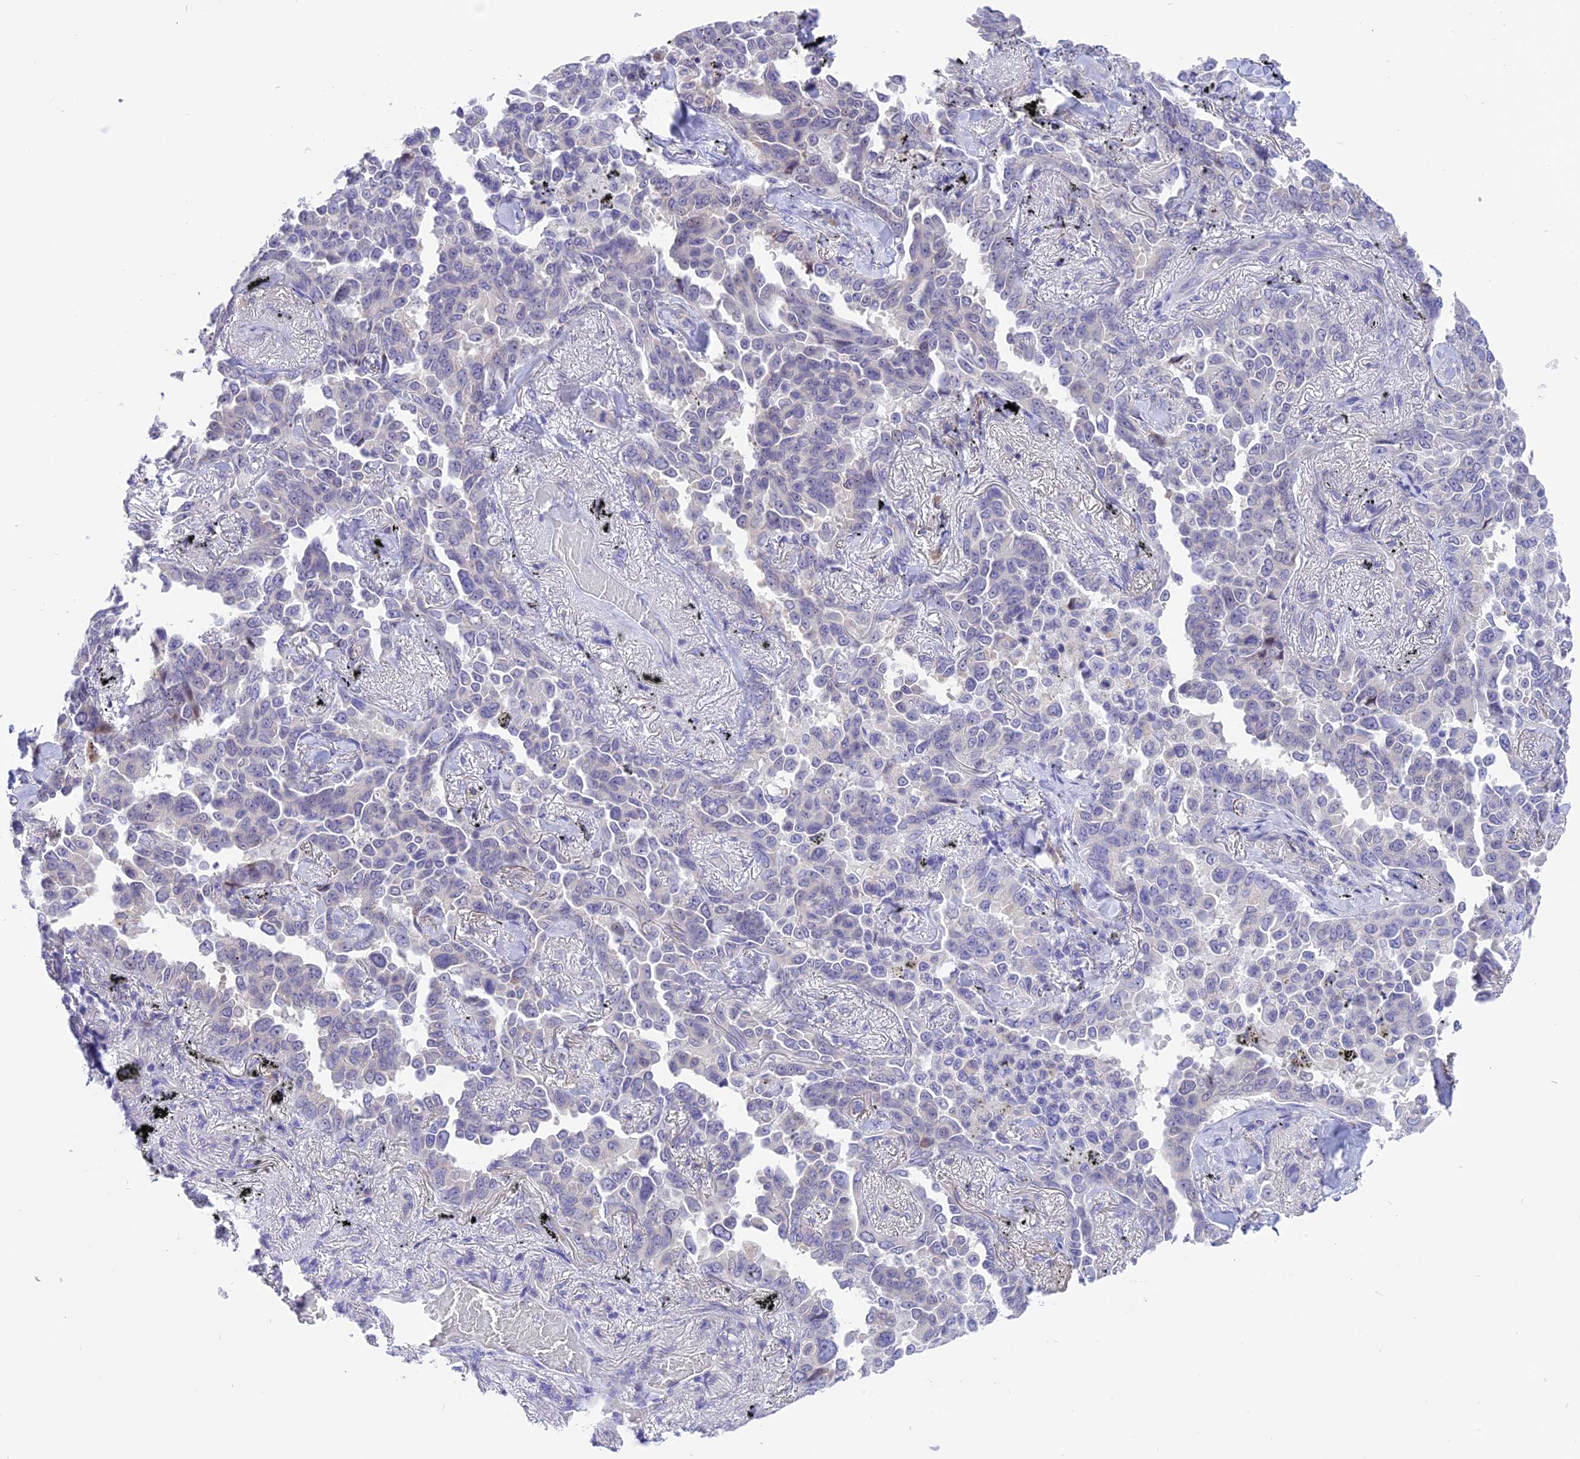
{"staining": {"intensity": "negative", "quantity": "none", "location": "none"}, "tissue": "lung cancer", "cell_type": "Tumor cells", "image_type": "cancer", "snomed": [{"axis": "morphology", "description": "Adenocarcinoma, NOS"}, {"axis": "topography", "description": "Lung"}], "caption": "Tumor cells are negative for brown protein staining in adenocarcinoma (lung). (DAB (3,3'-diaminobenzidine) immunohistochemistry, high magnification).", "gene": "DCAF16", "patient": {"sex": "female", "age": 67}}